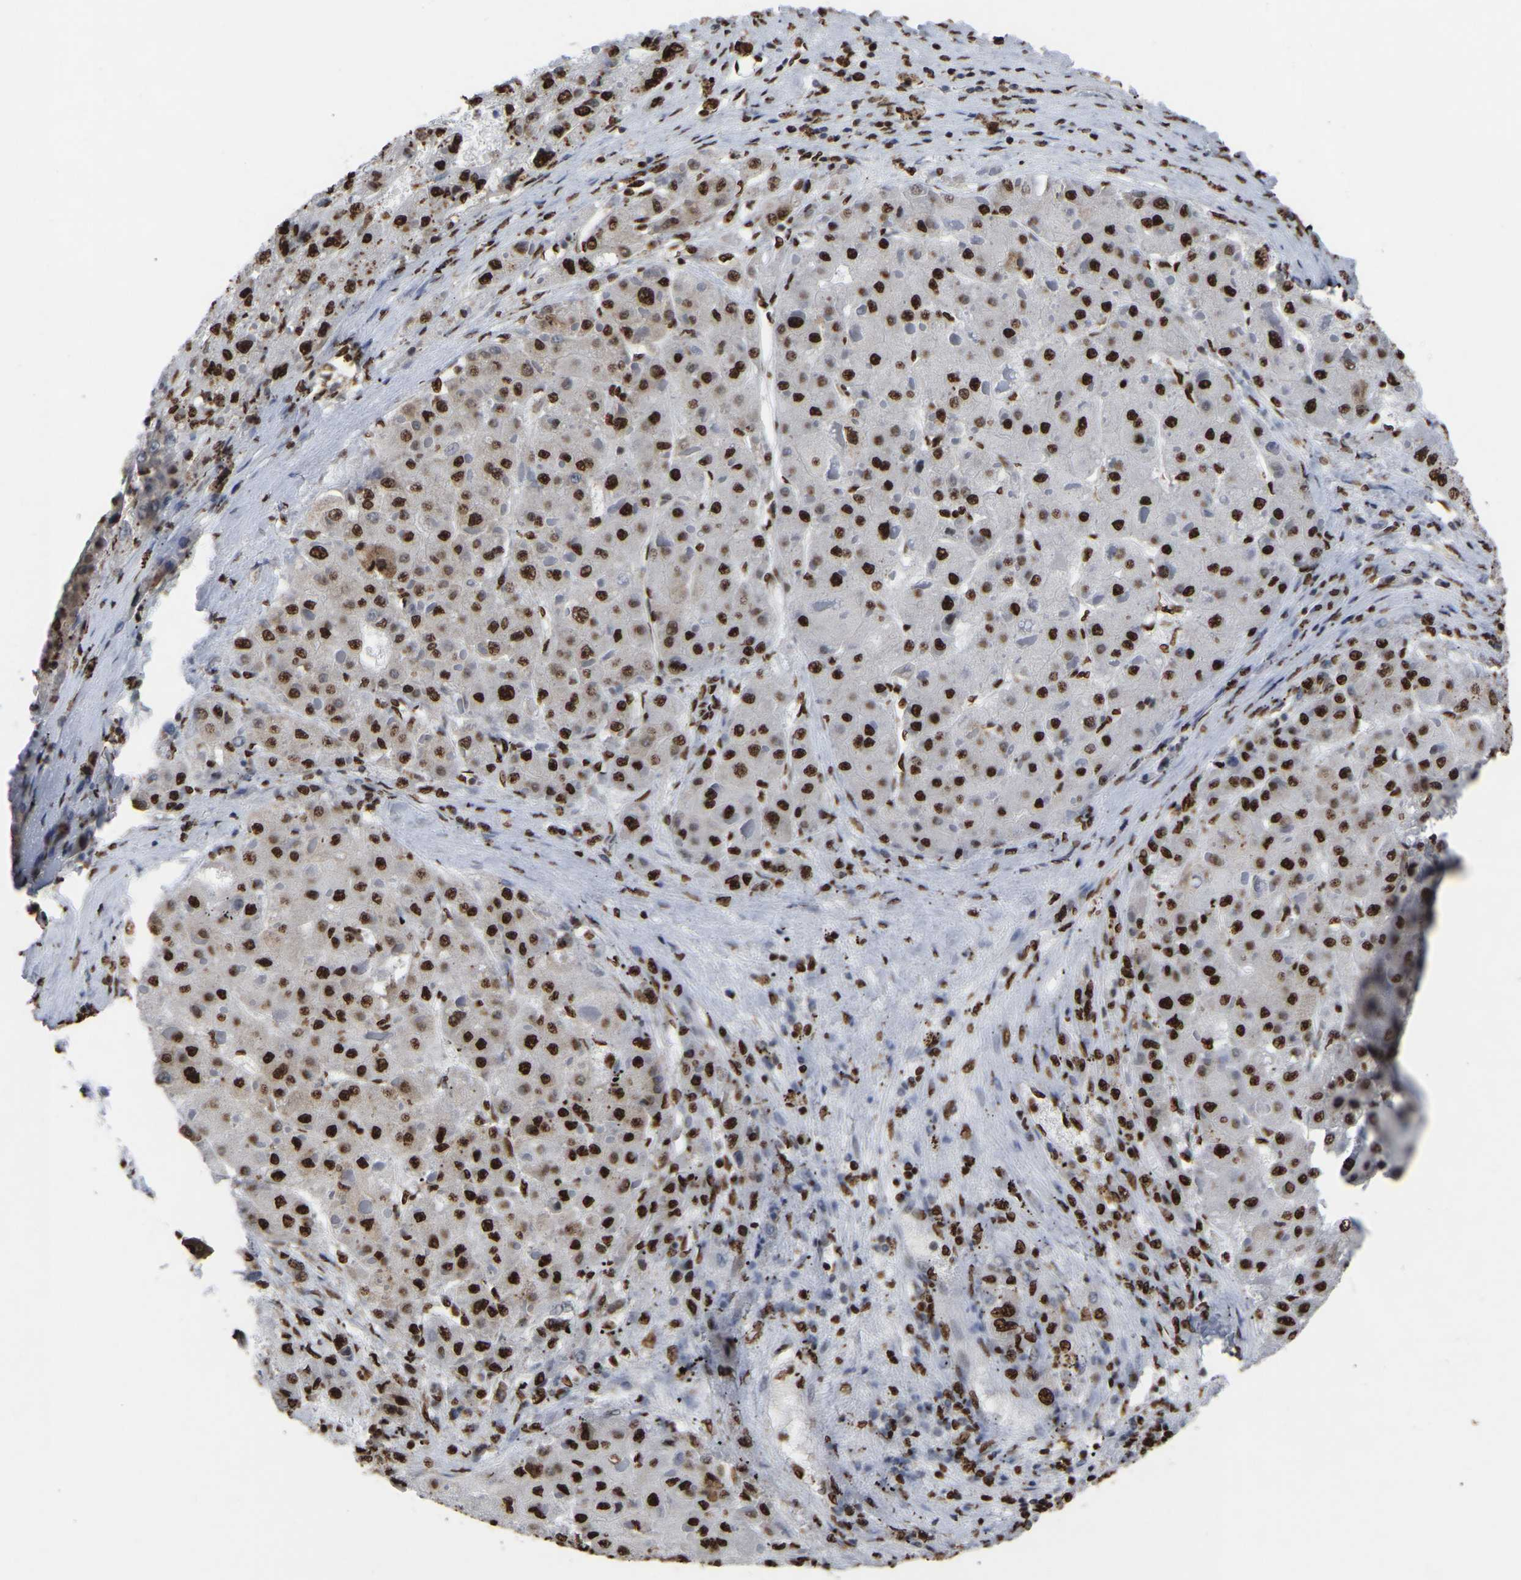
{"staining": {"intensity": "strong", "quantity": ">75%", "location": "nuclear"}, "tissue": "liver cancer", "cell_type": "Tumor cells", "image_type": "cancer", "snomed": [{"axis": "morphology", "description": "Carcinoma, Hepatocellular, NOS"}, {"axis": "topography", "description": "Liver"}], "caption": "A photomicrograph showing strong nuclear staining in approximately >75% of tumor cells in hepatocellular carcinoma (liver), as visualized by brown immunohistochemical staining.", "gene": "RBL2", "patient": {"sex": "female", "age": 73}}